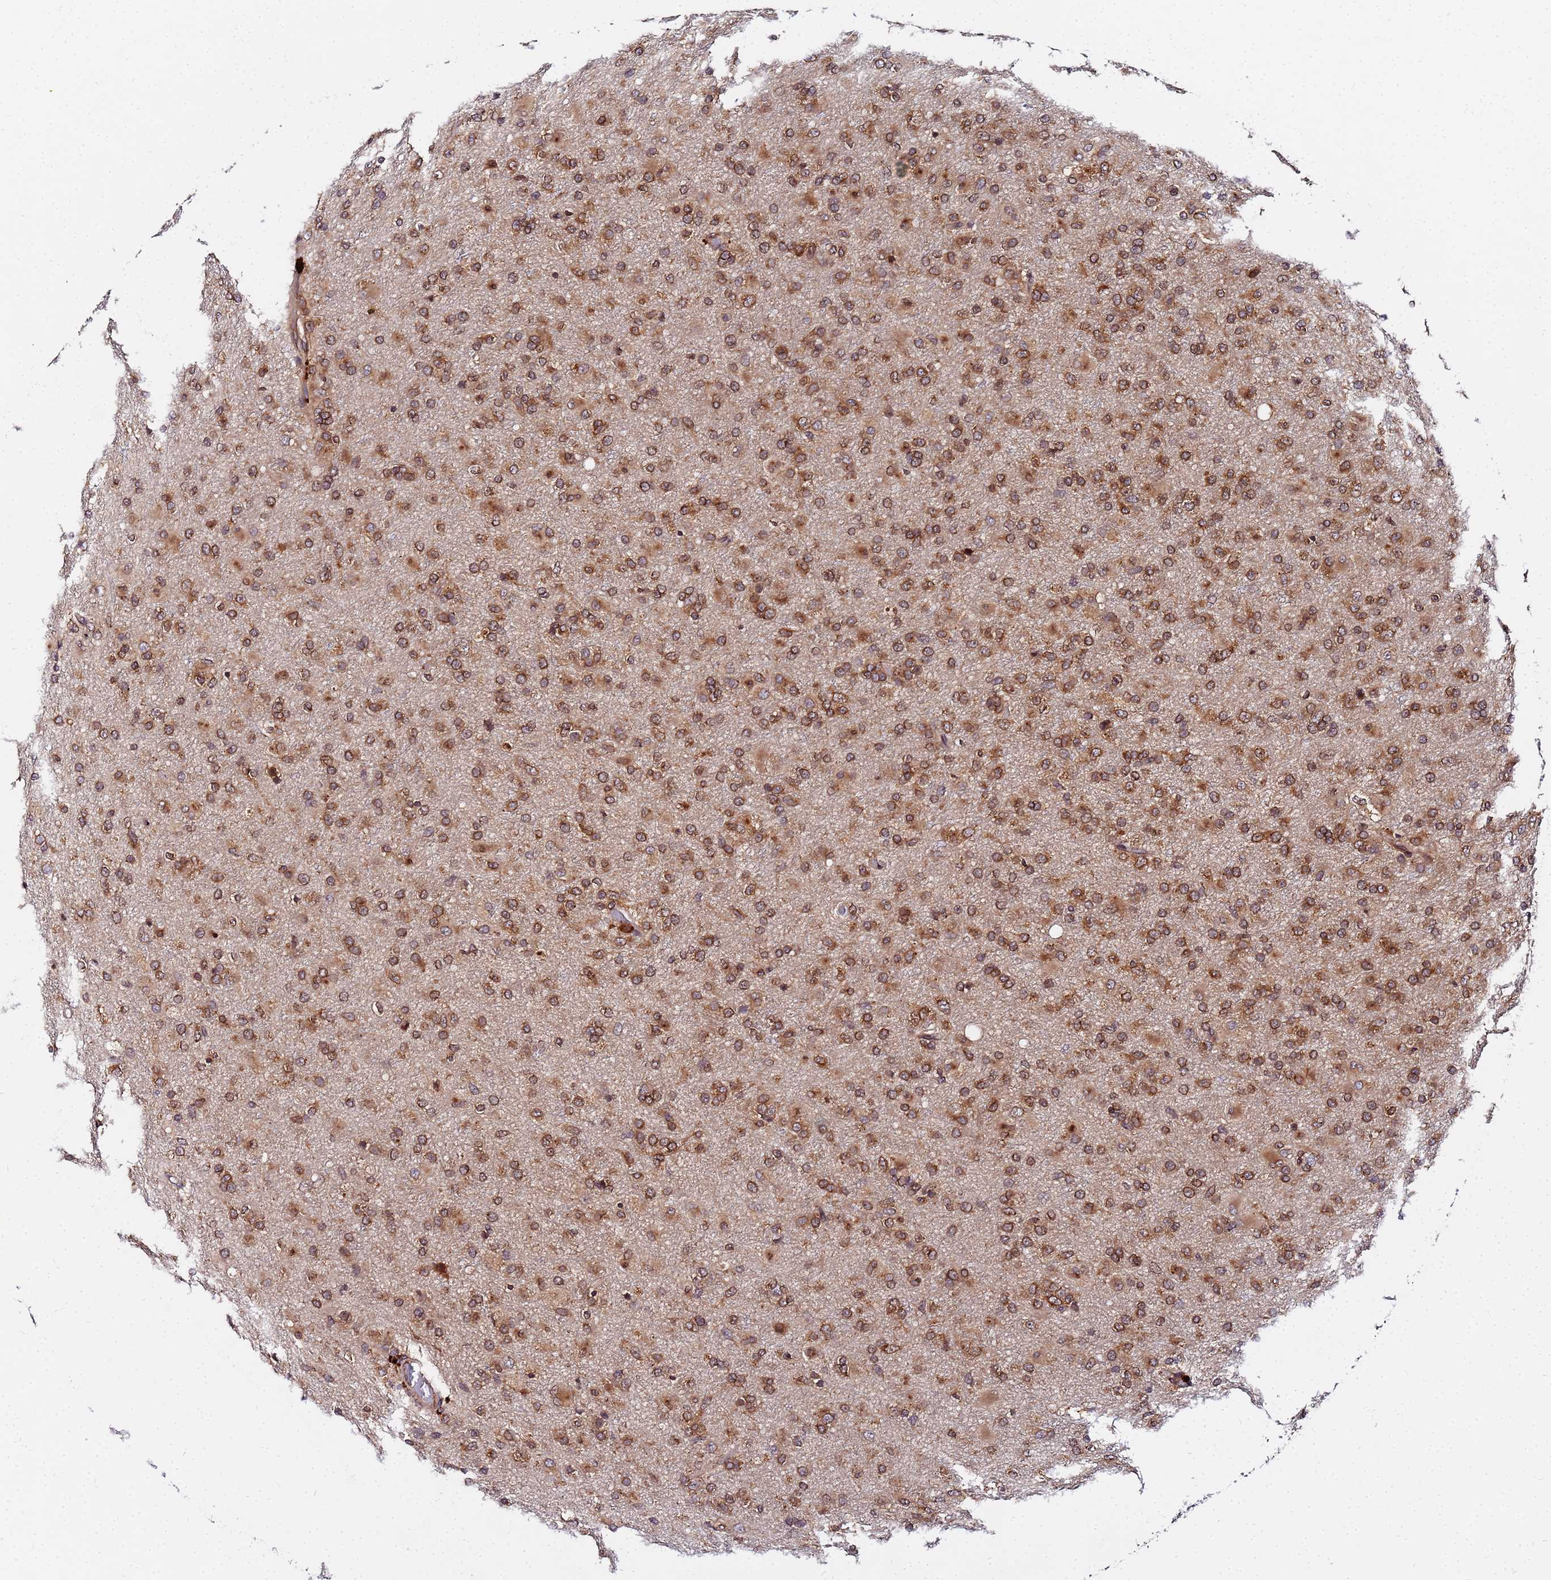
{"staining": {"intensity": "moderate", "quantity": ">75%", "location": "cytoplasmic/membranous"}, "tissue": "glioma", "cell_type": "Tumor cells", "image_type": "cancer", "snomed": [{"axis": "morphology", "description": "Glioma, malignant, Low grade"}, {"axis": "topography", "description": "Brain"}], "caption": "A brown stain highlights moderate cytoplasmic/membranous staining of a protein in malignant glioma (low-grade) tumor cells.", "gene": "UNC93B1", "patient": {"sex": "male", "age": 65}}